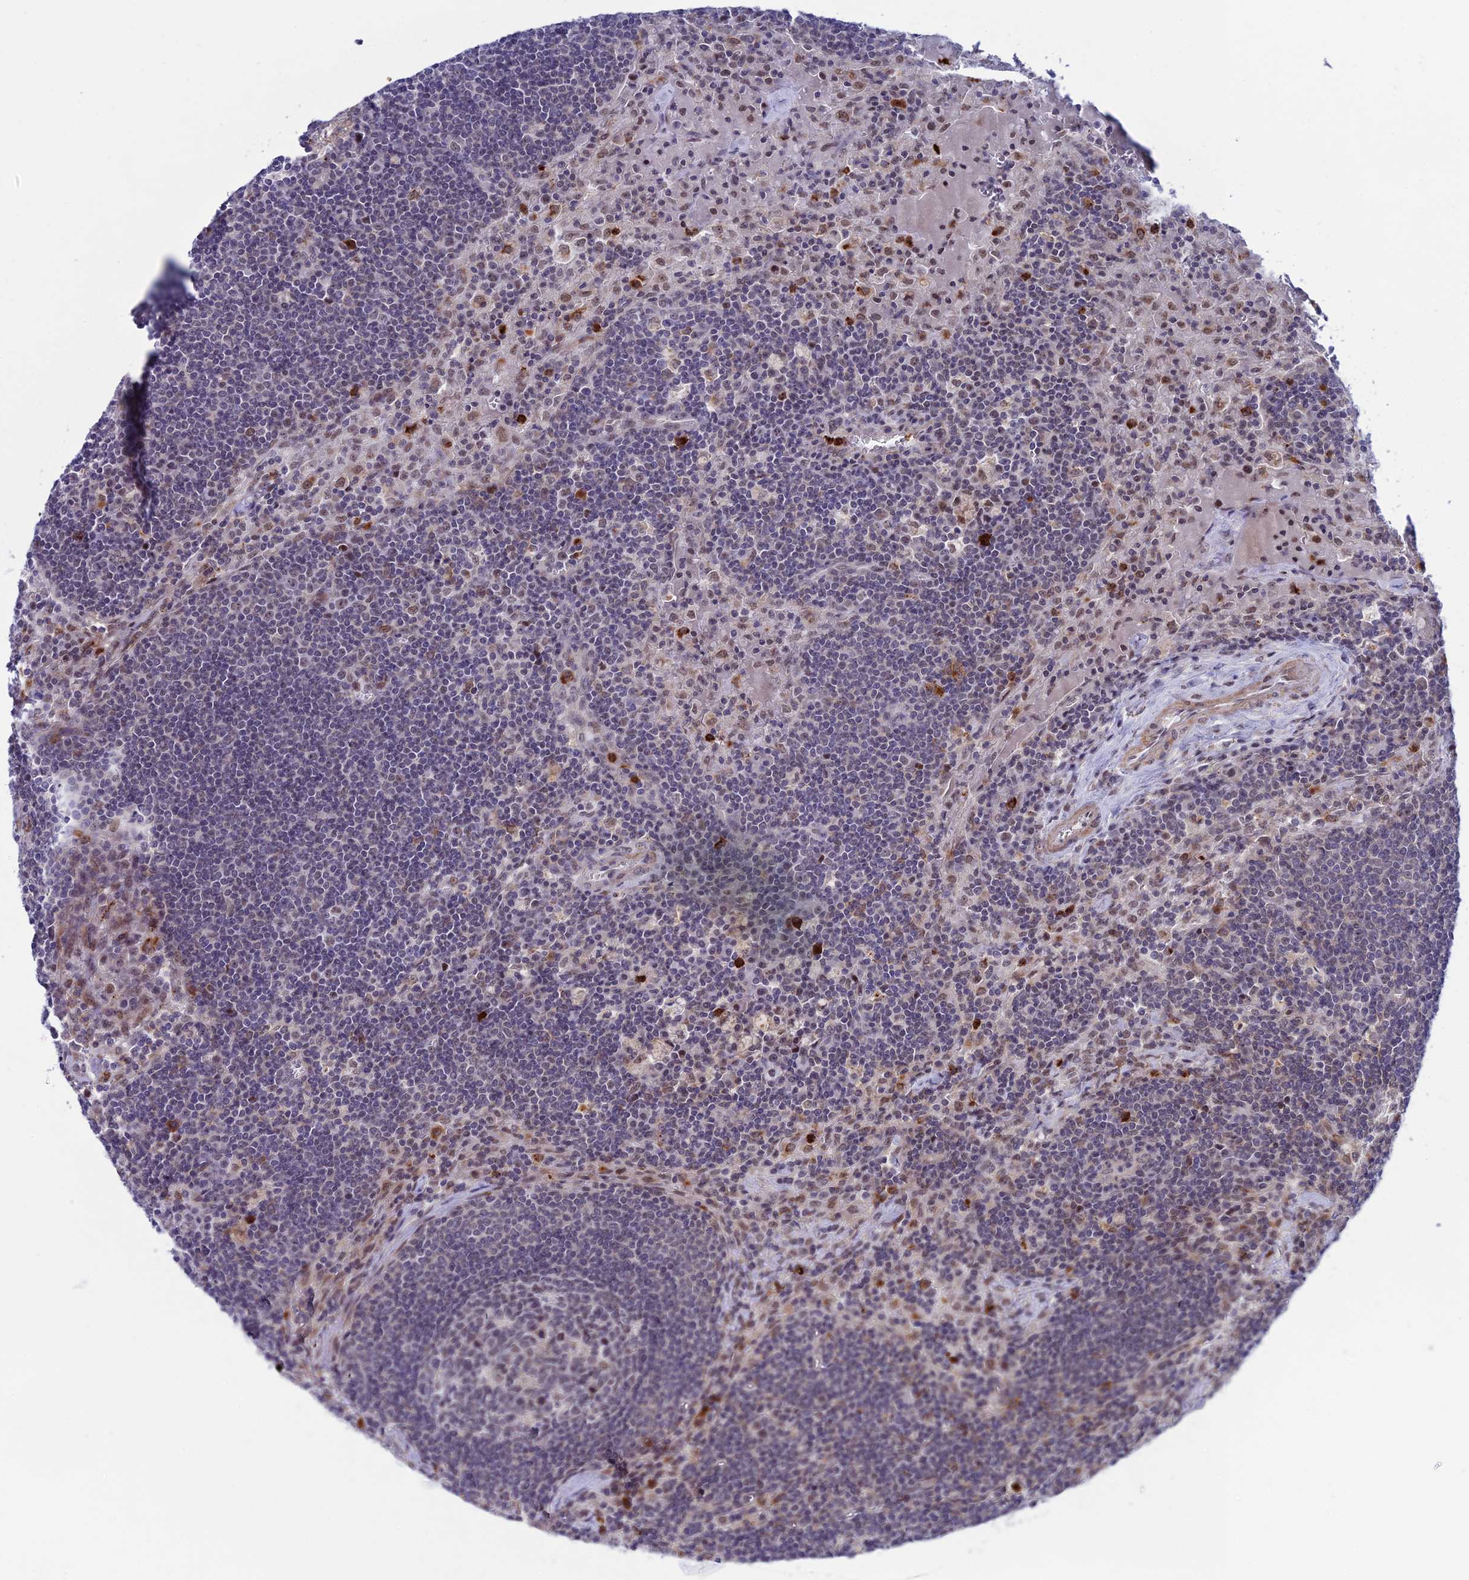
{"staining": {"intensity": "negative", "quantity": "none", "location": "none"}, "tissue": "lymph node", "cell_type": "Germinal center cells", "image_type": "normal", "snomed": [{"axis": "morphology", "description": "Normal tissue, NOS"}, {"axis": "topography", "description": "Lymph node"}], "caption": "The histopathology image demonstrates no staining of germinal center cells in normal lymph node. The staining was performed using DAB to visualize the protein expression in brown, while the nuclei were stained in blue with hematoxylin (Magnification: 20x).", "gene": "COL6A6", "patient": {"sex": "male", "age": 58}}